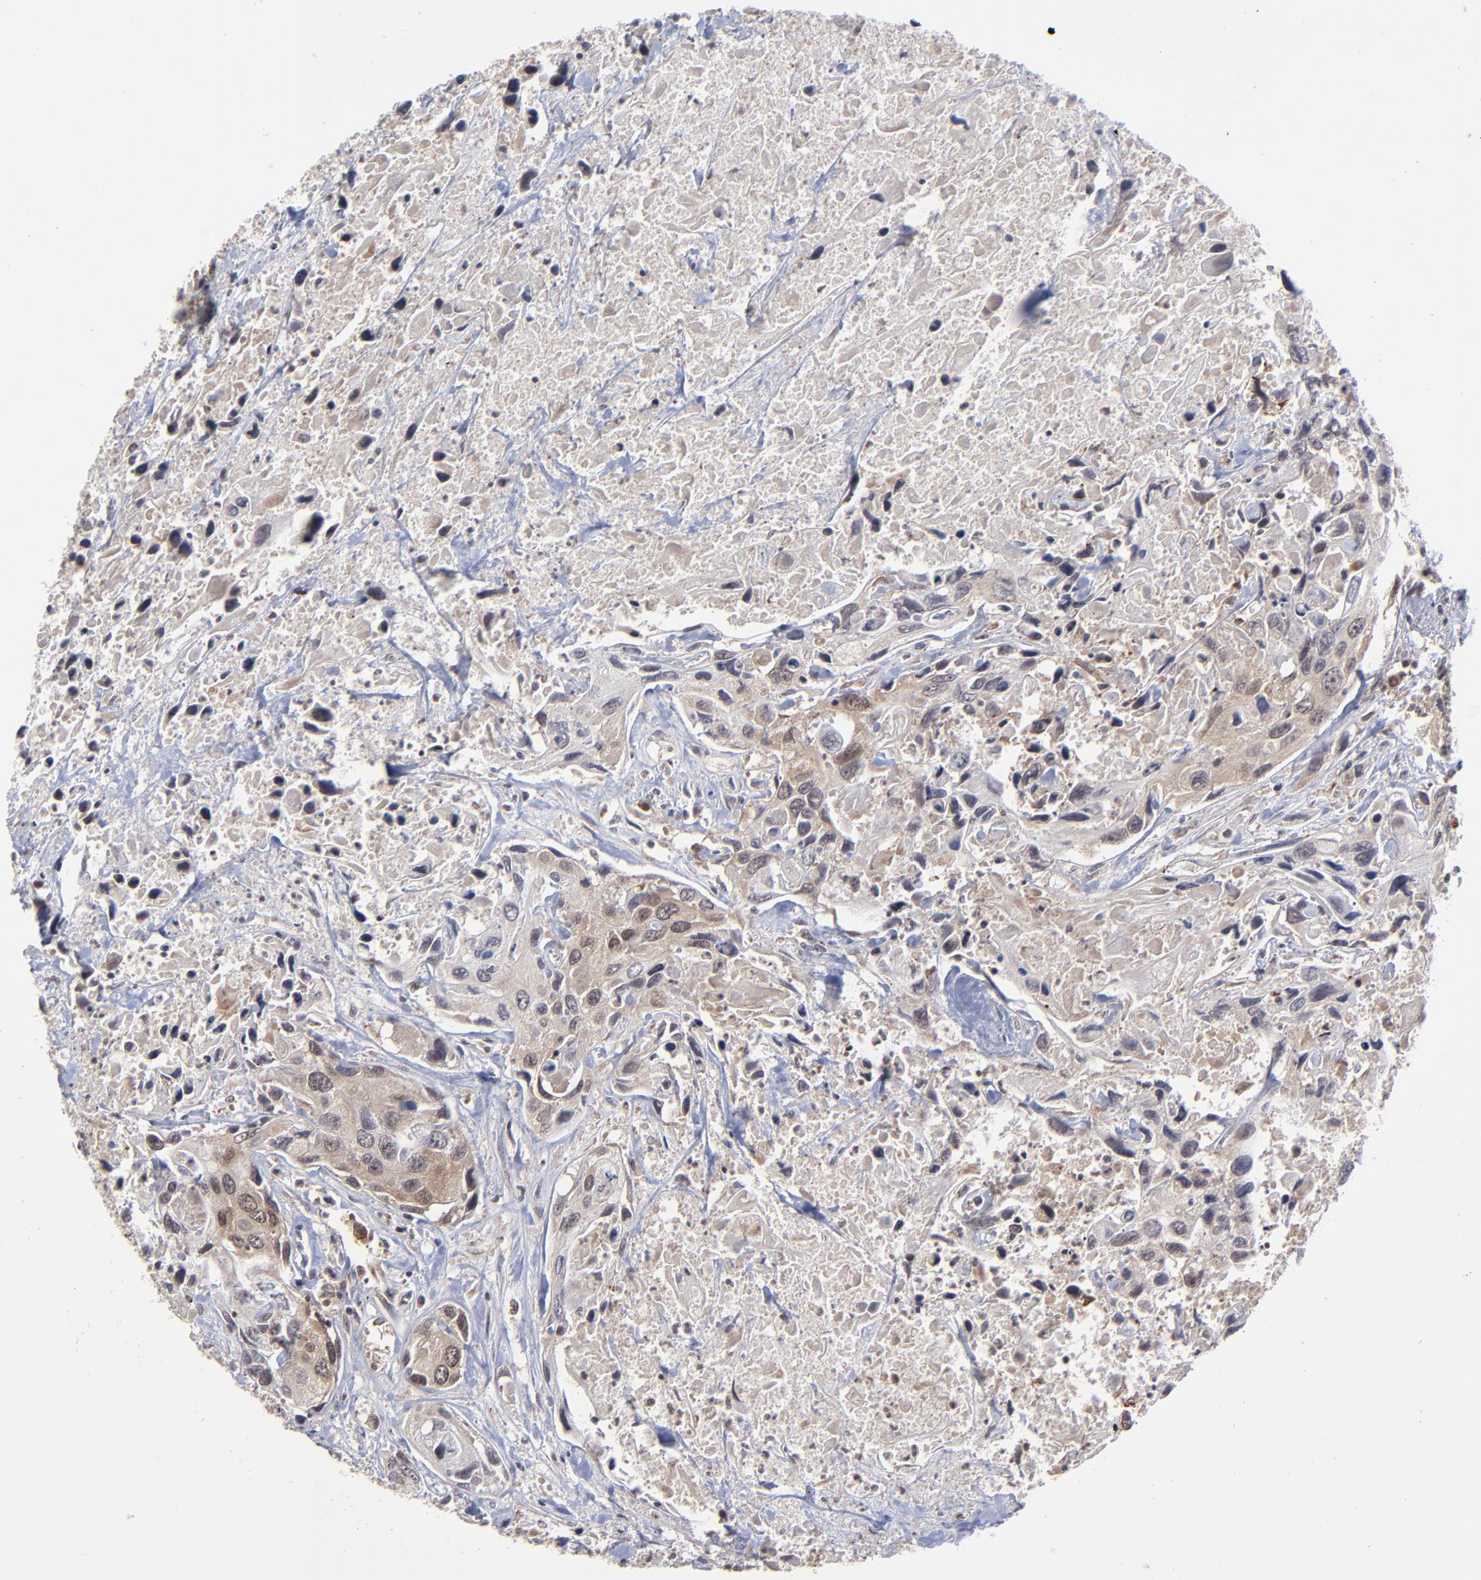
{"staining": {"intensity": "moderate", "quantity": ">75%", "location": "cytoplasmic/membranous"}, "tissue": "urothelial cancer", "cell_type": "Tumor cells", "image_type": "cancer", "snomed": [{"axis": "morphology", "description": "Urothelial carcinoma, High grade"}, {"axis": "topography", "description": "Urinary bladder"}], "caption": "This histopathology image displays IHC staining of human urothelial cancer, with medium moderate cytoplasmic/membranous positivity in about >75% of tumor cells.", "gene": "UBE2L6", "patient": {"sex": "male", "age": 71}}